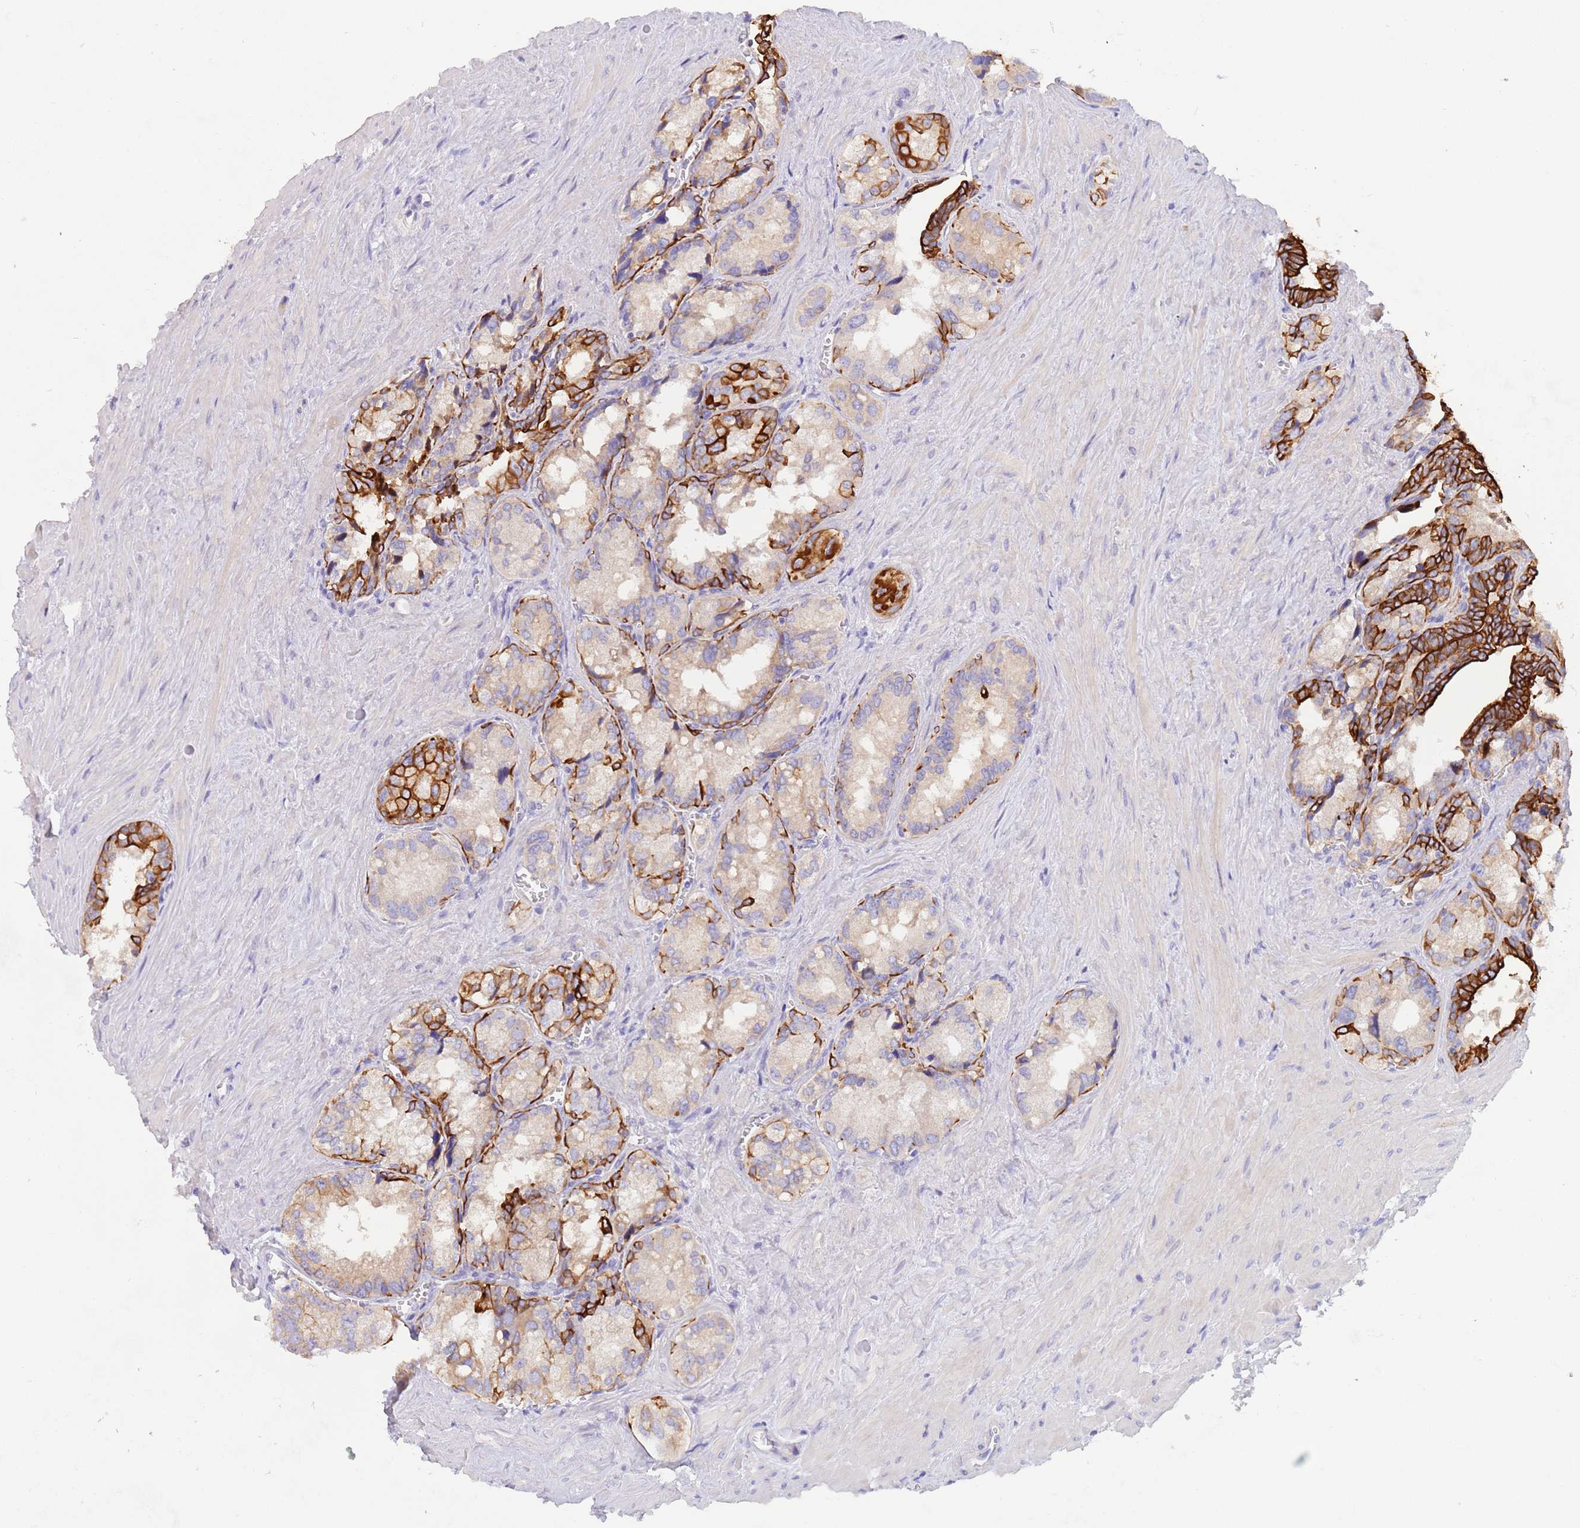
{"staining": {"intensity": "strong", "quantity": "25%-75%", "location": "cytoplasmic/membranous"}, "tissue": "seminal vesicle", "cell_type": "Glandular cells", "image_type": "normal", "snomed": [{"axis": "morphology", "description": "Normal tissue, NOS"}, {"axis": "topography", "description": "Seminal veicle"}], "caption": "An image of human seminal vesicle stained for a protein exhibits strong cytoplasmic/membranous brown staining in glandular cells.", "gene": "CCDC149", "patient": {"sex": "male", "age": 68}}